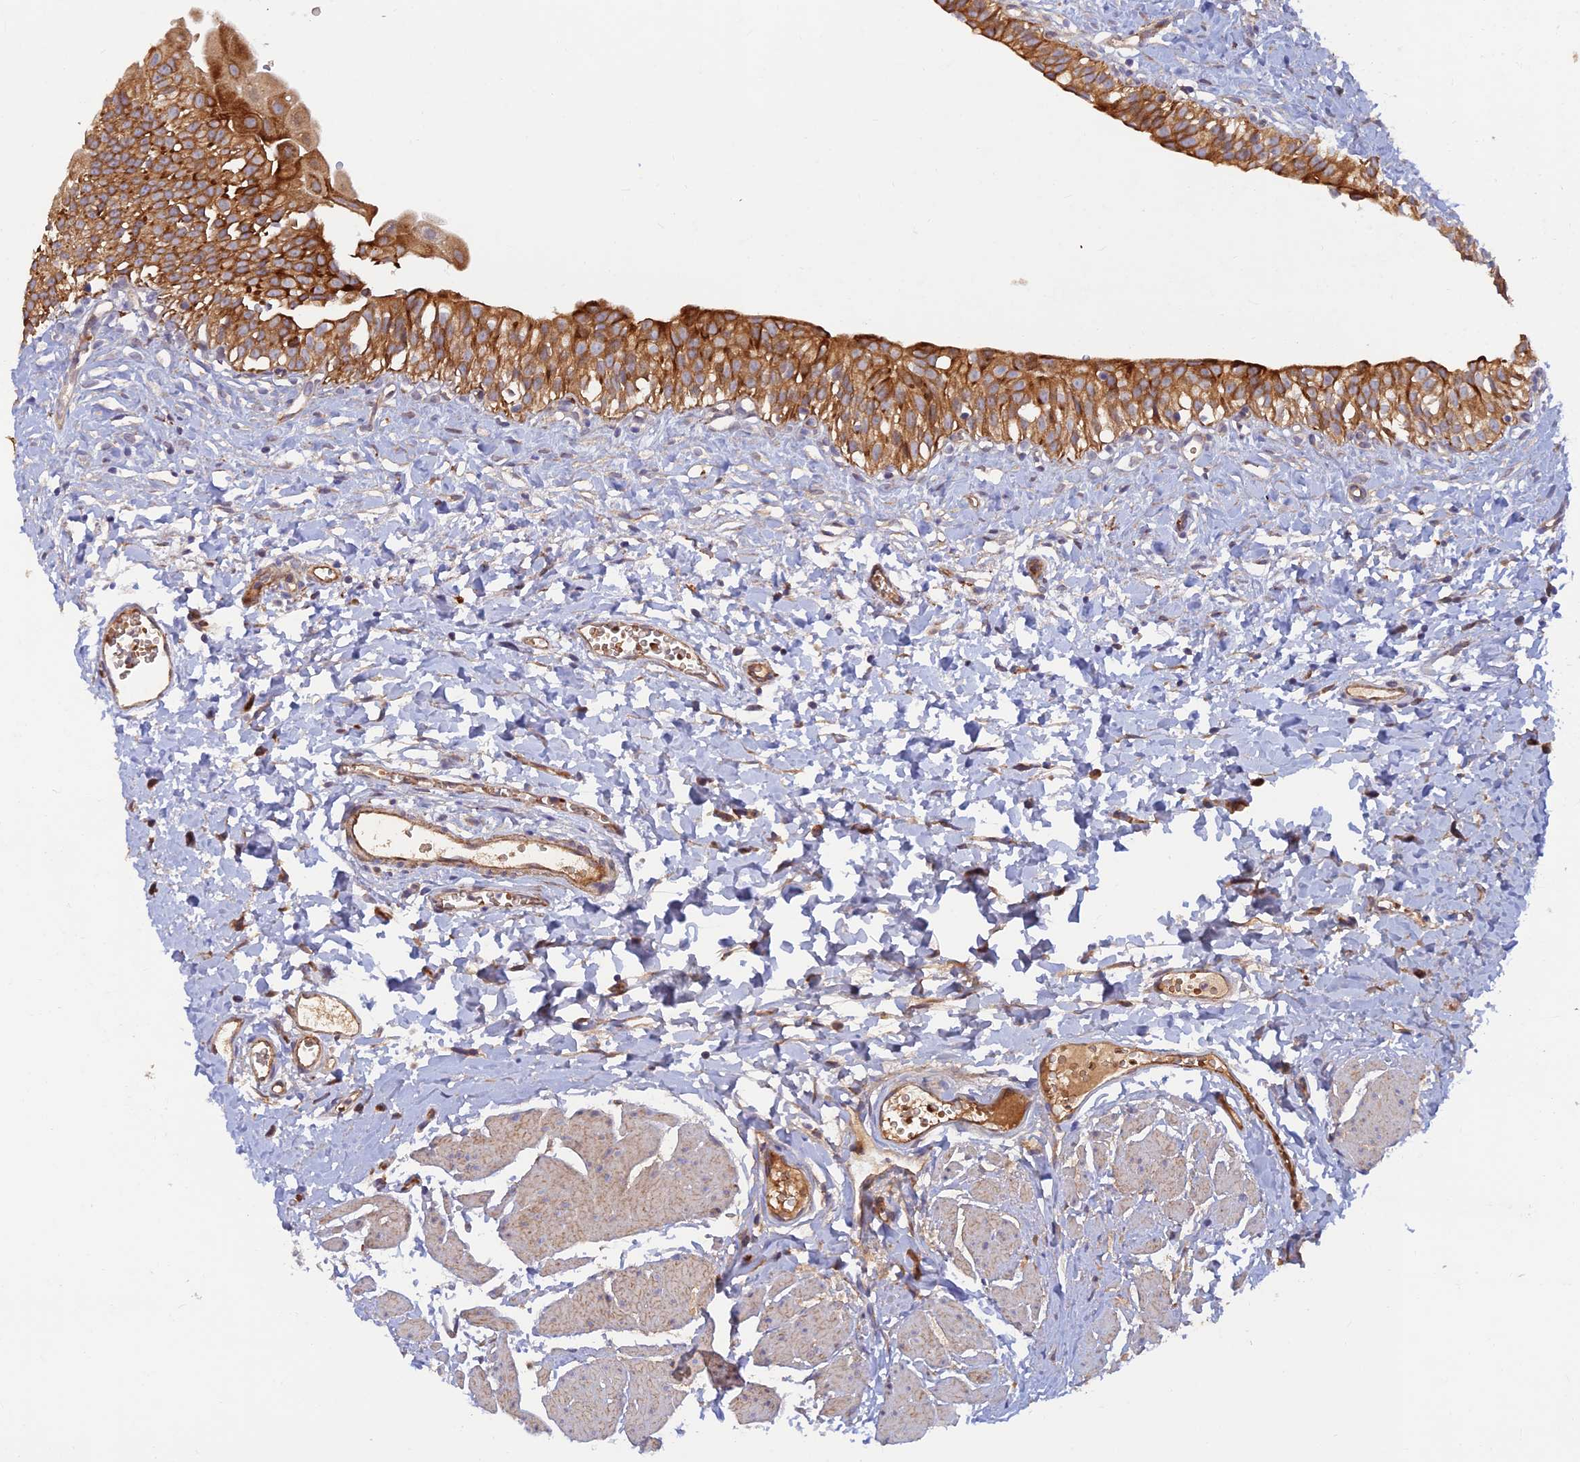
{"staining": {"intensity": "moderate", "quantity": ">75%", "location": "cytoplasmic/membranous"}, "tissue": "urinary bladder", "cell_type": "Urothelial cells", "image_type": "normal", "snomed": [{"axis": "morphology", "description": "Normal tissue, NOS"}, {"axis": "topography", "description": "Urinary bladder"}], "caption": "Immunohistochemical staining of normal human urinary bladder exhibits >75% levels of moderate cytoplasmic/membranous protein staining in about >75% of urothelial cells.", "gene": "GMCL1", "patient": {"sex": "male", "age": 51}}